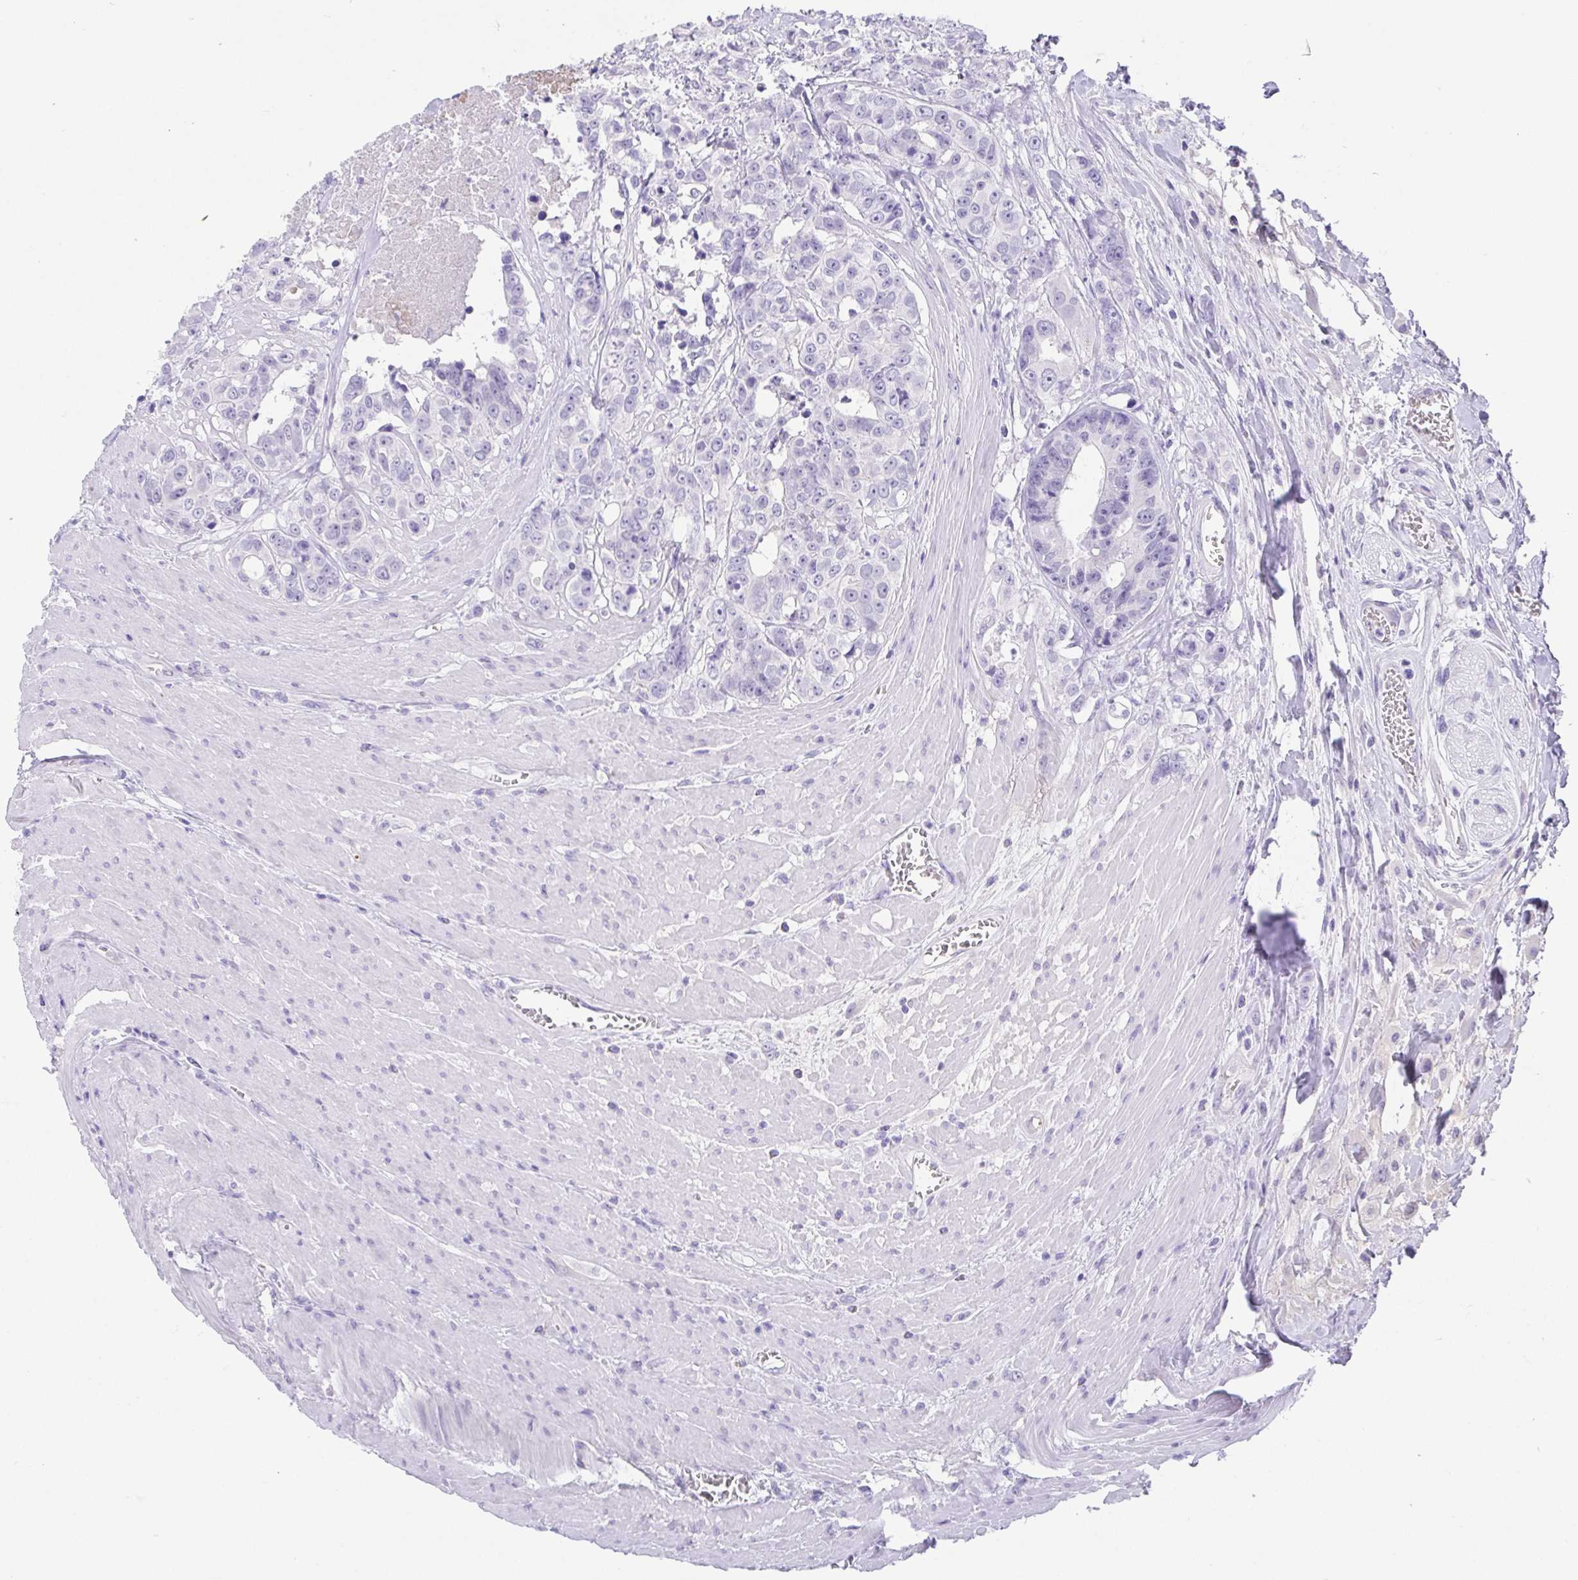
{"staining": {"intensity": "negative", "quantity": "none", "location": "none"}, "tissue": "colorectal cancer", "cell_type": "Tumor cells", "image_type": "cancer", "snomed": [{"axis": "morphology", "description": "Adenocarcinoma, NOS"}, {"axis": "topography", "description": "Rectum"}], "caption": "Human adenocarcinoma (colorectal) stained for a protein using IHC reveals no positivity in tumor cells.", "gene": "SPATA4", "patient": {"sex": "female", "age": 62}}